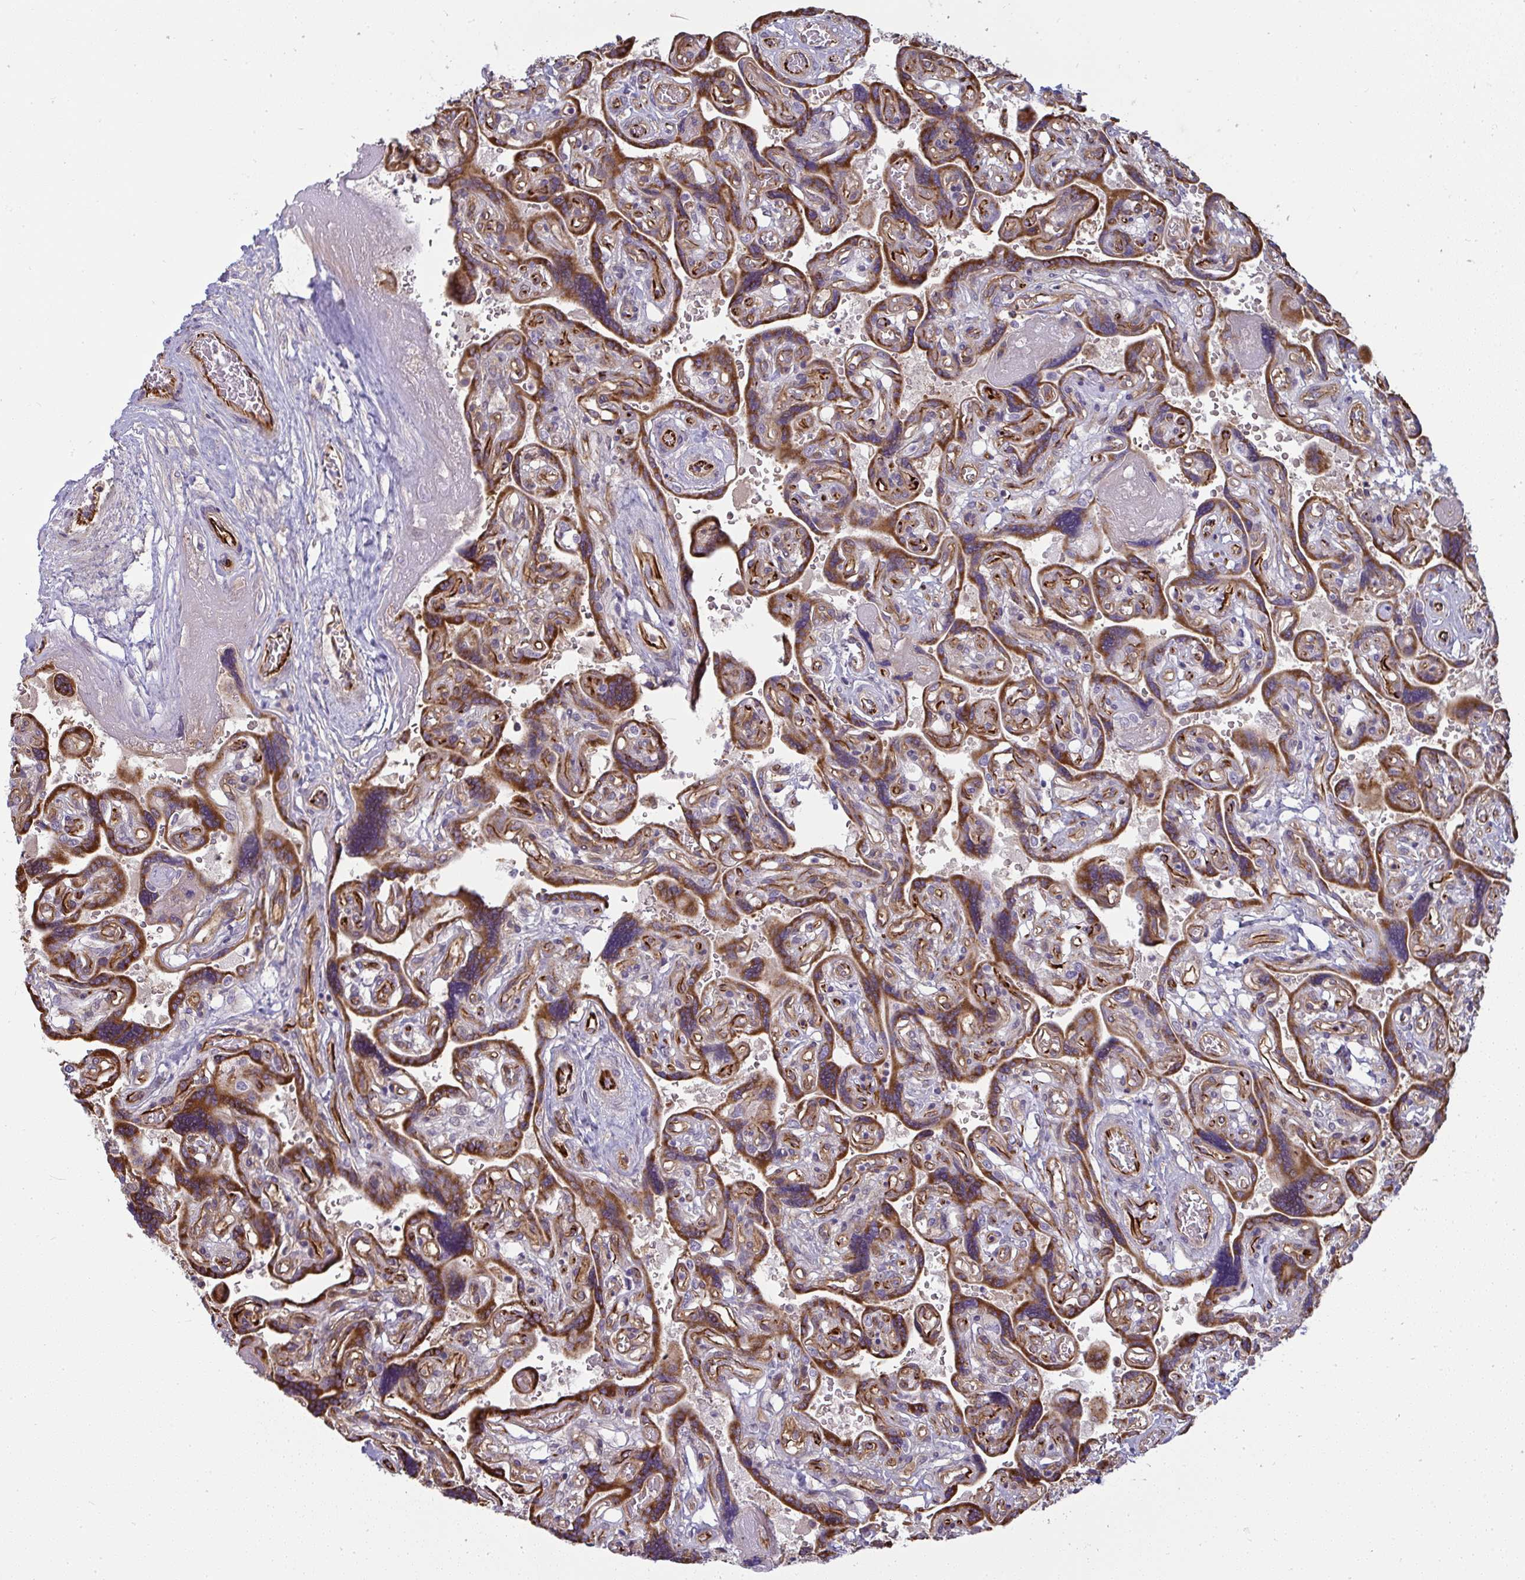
{"staining": {"intensity": "moderate", "quantity": ">75%", "location": "cytoplasmic/membranous"}, "tissue": "placenta", "cell_type": "Decidual cells", "image_type": "normal", "snomed": [{"axis": "morphology", "description": "Normal tissue, NOS"}, {"axis": "topography", "description": "Placenta"}], "caption": "This is a histology image of immunohistochemistry (IHC) staining of normal placenta, which shows moderate expression in the cytoplasmic/membranous of decidual cells.", "gene": "IFIT3", "patient": {"sex": "female", "age": 32}}